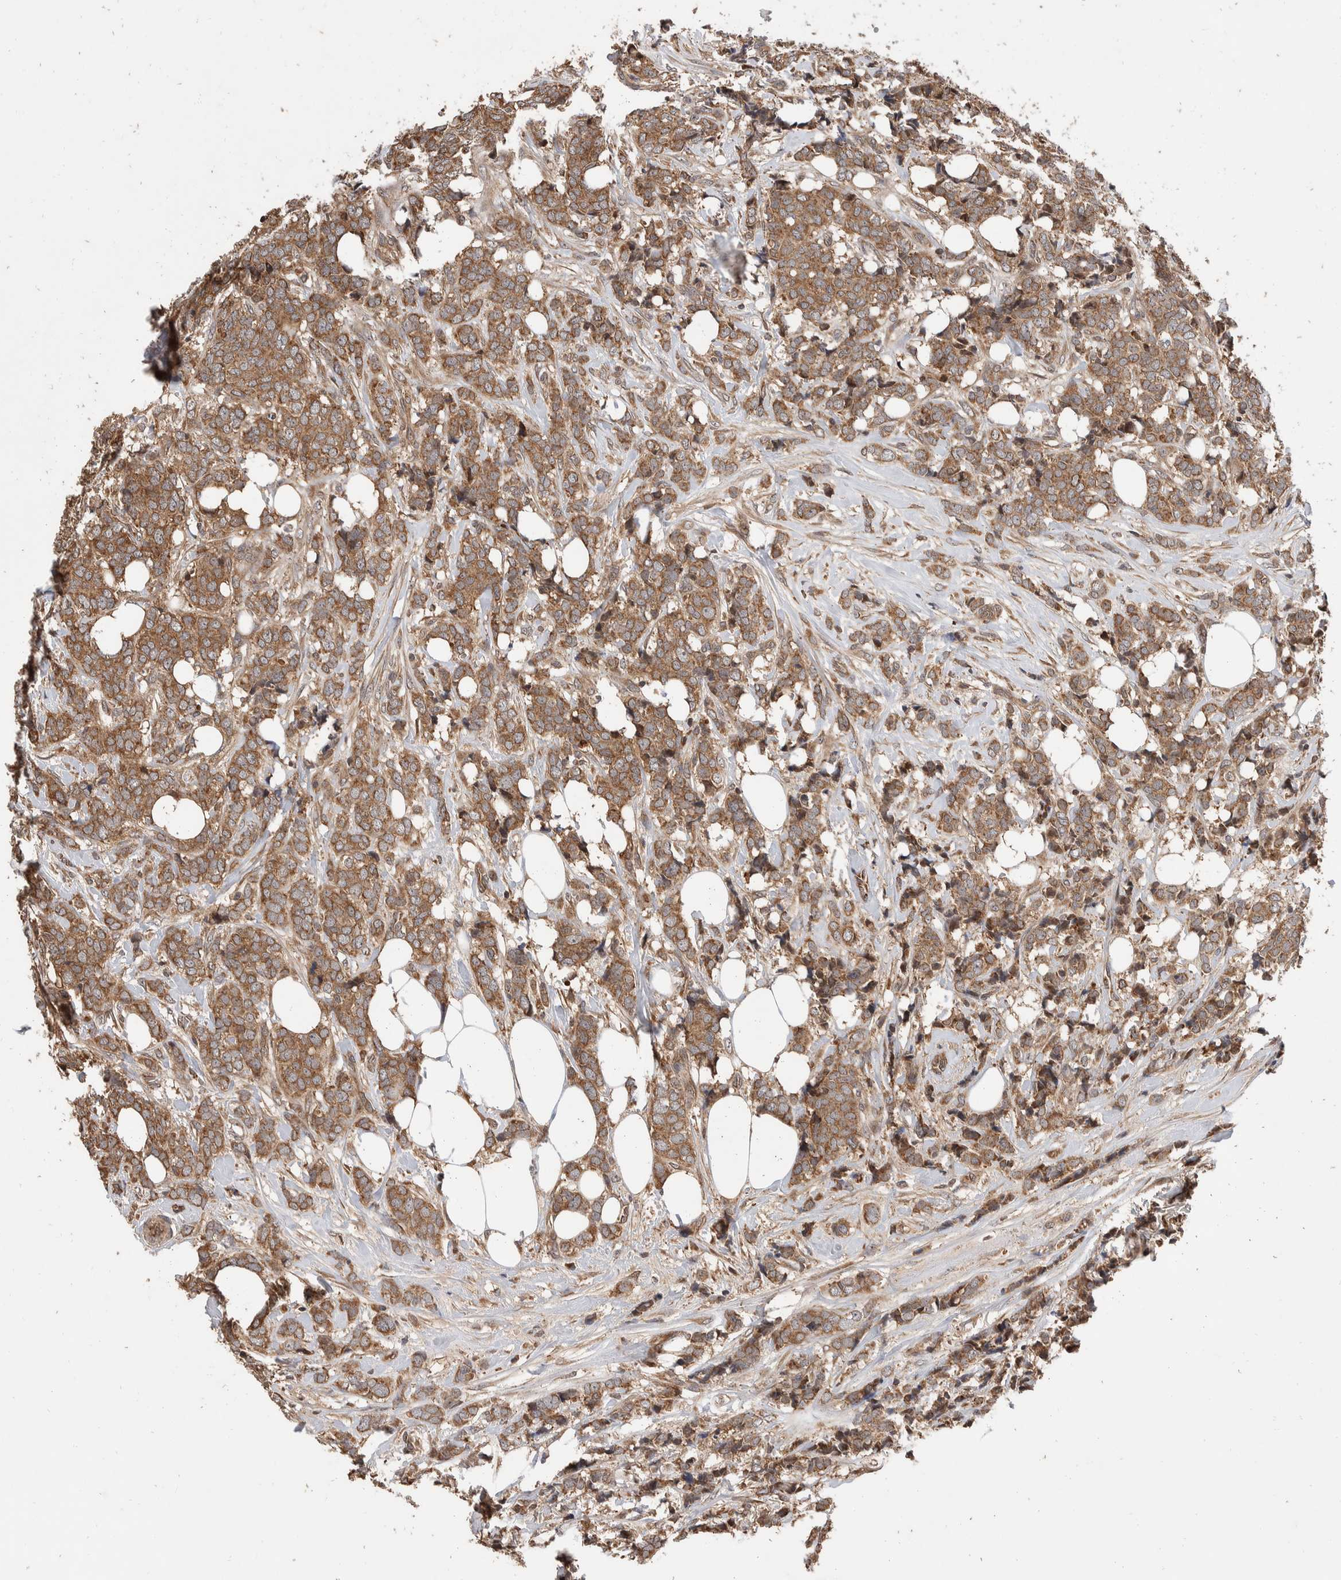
{"staining": {"intensity": "moderate", "quantity": ">75%", "location": "cytoplasmic/membranous"}, "tissue": "breast cancer", "cell_type": "Tumor cells", "image_type": "cancer", "snomed": [{"axis": "morphology", "description": "Lobular carcinoma"}, {"axis": "topography", "description": "Skin"}, {"axis": "topography", "description": "Breast"}], "caption": "Protein expression analysis of lobular carcinoma (breast) reveals moderate cytoplasmic/membranous staining in approximately >75% of tumor cells.", "gene": "ABHD11", "patient": {"sex": "female", "age": 46}}